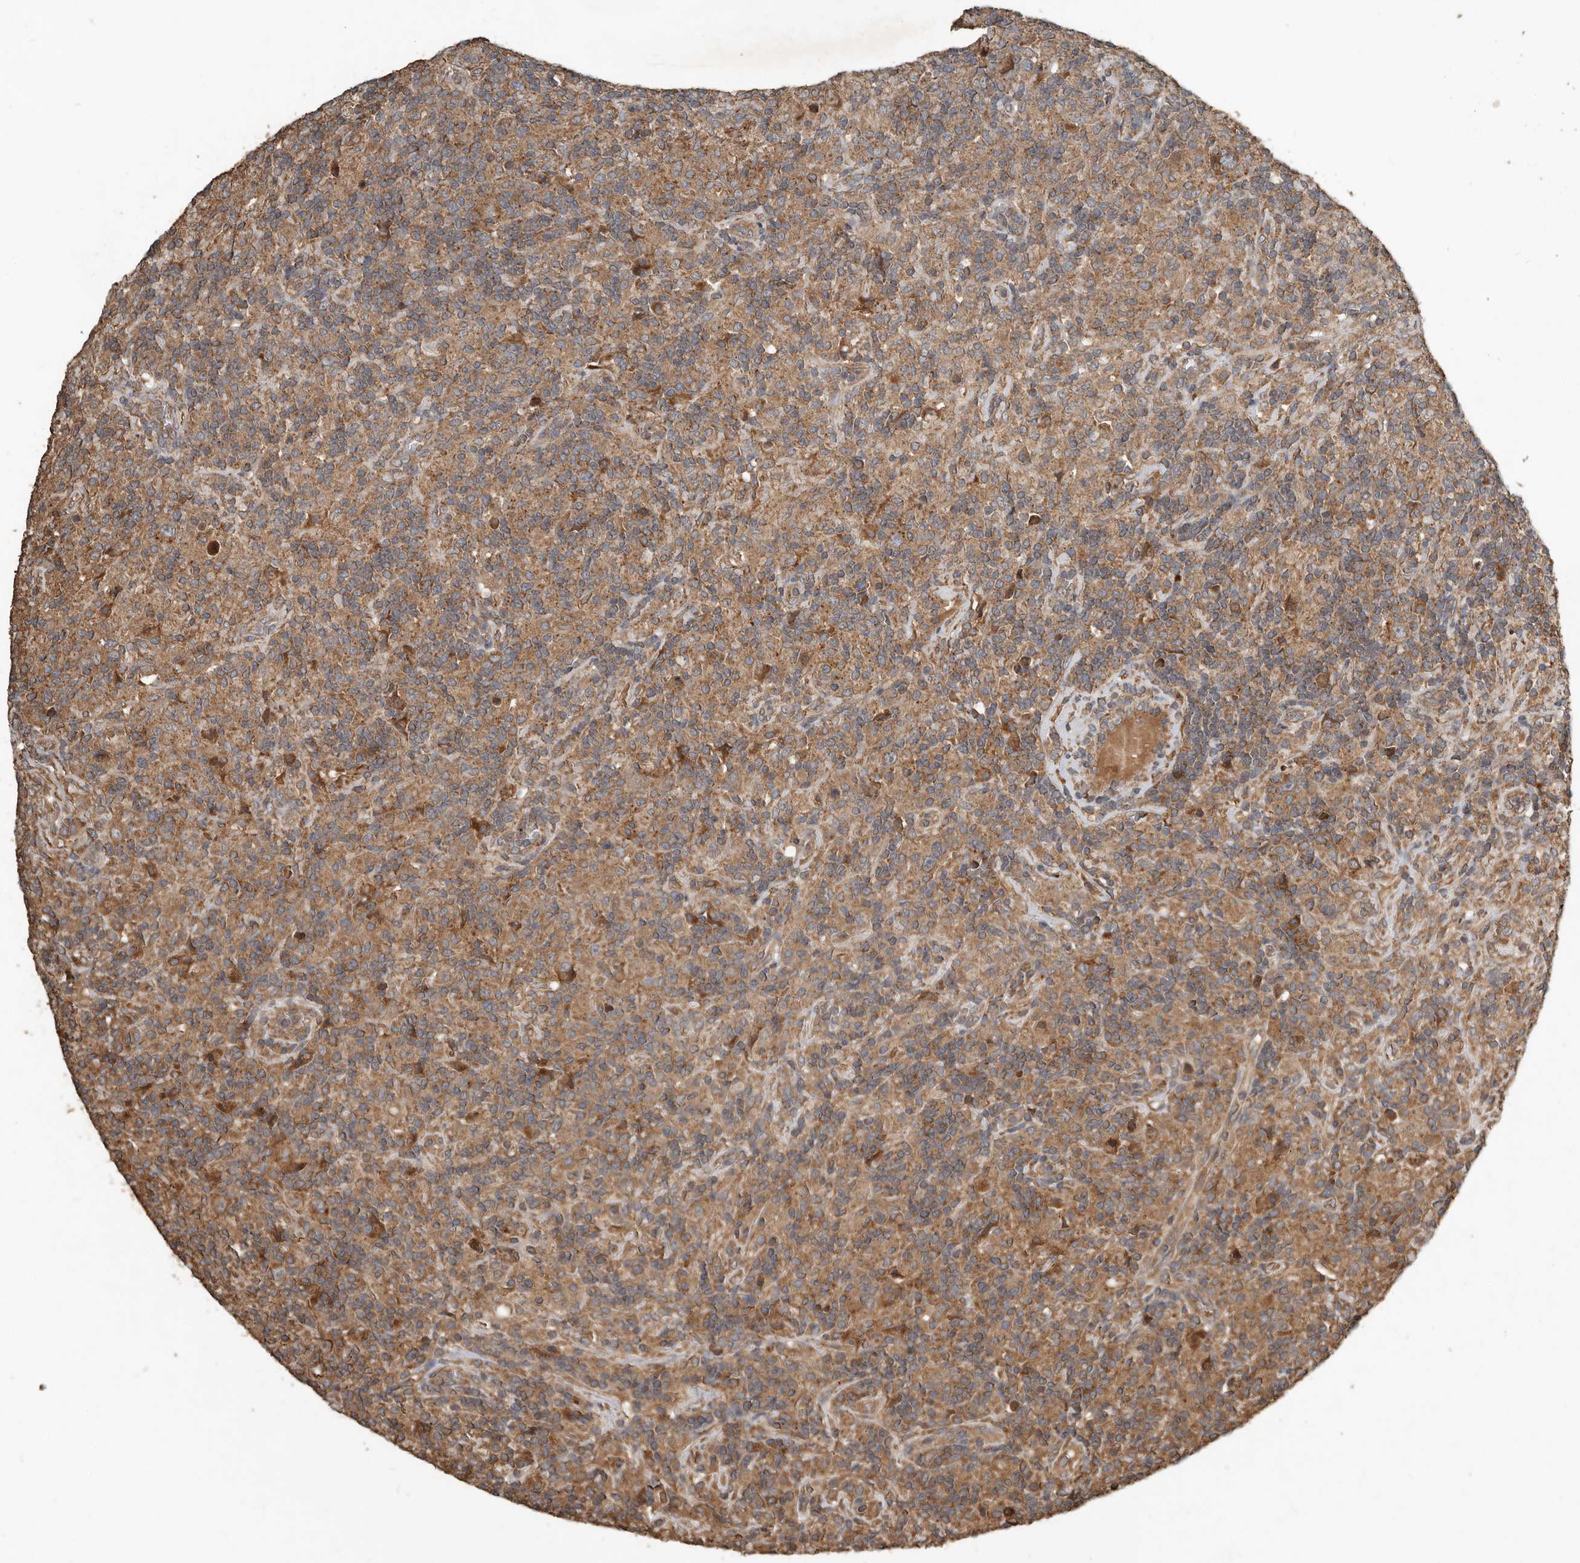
{"staining": {"intensity": "moderate", "quantity": "25%-75%", "location": "cytoplasmic/membranous"}, "tissue": "lymphoma", "cell_type": "Tumor cells", "image_type": "cancer", "snomed": [{"axis": "morphology", "description": "Hodgkin's disease, NOS"}, {"axis": "topography", "description": "Lymph node"}], "caption": "An immunohistochemistry micrograph of neoplastic tissue is shown. Protein staining in brown highlights moderate cytoplasmic/membranous positivity in Hodgkin's disease within tumor cells. The protein of interest is stained brown, and the nuclei are stained in blue (DAB IHC with brightfield microscopy, high magnification).", "gene": "RNF207", "patient": {"sex": "male", "age": 70}}